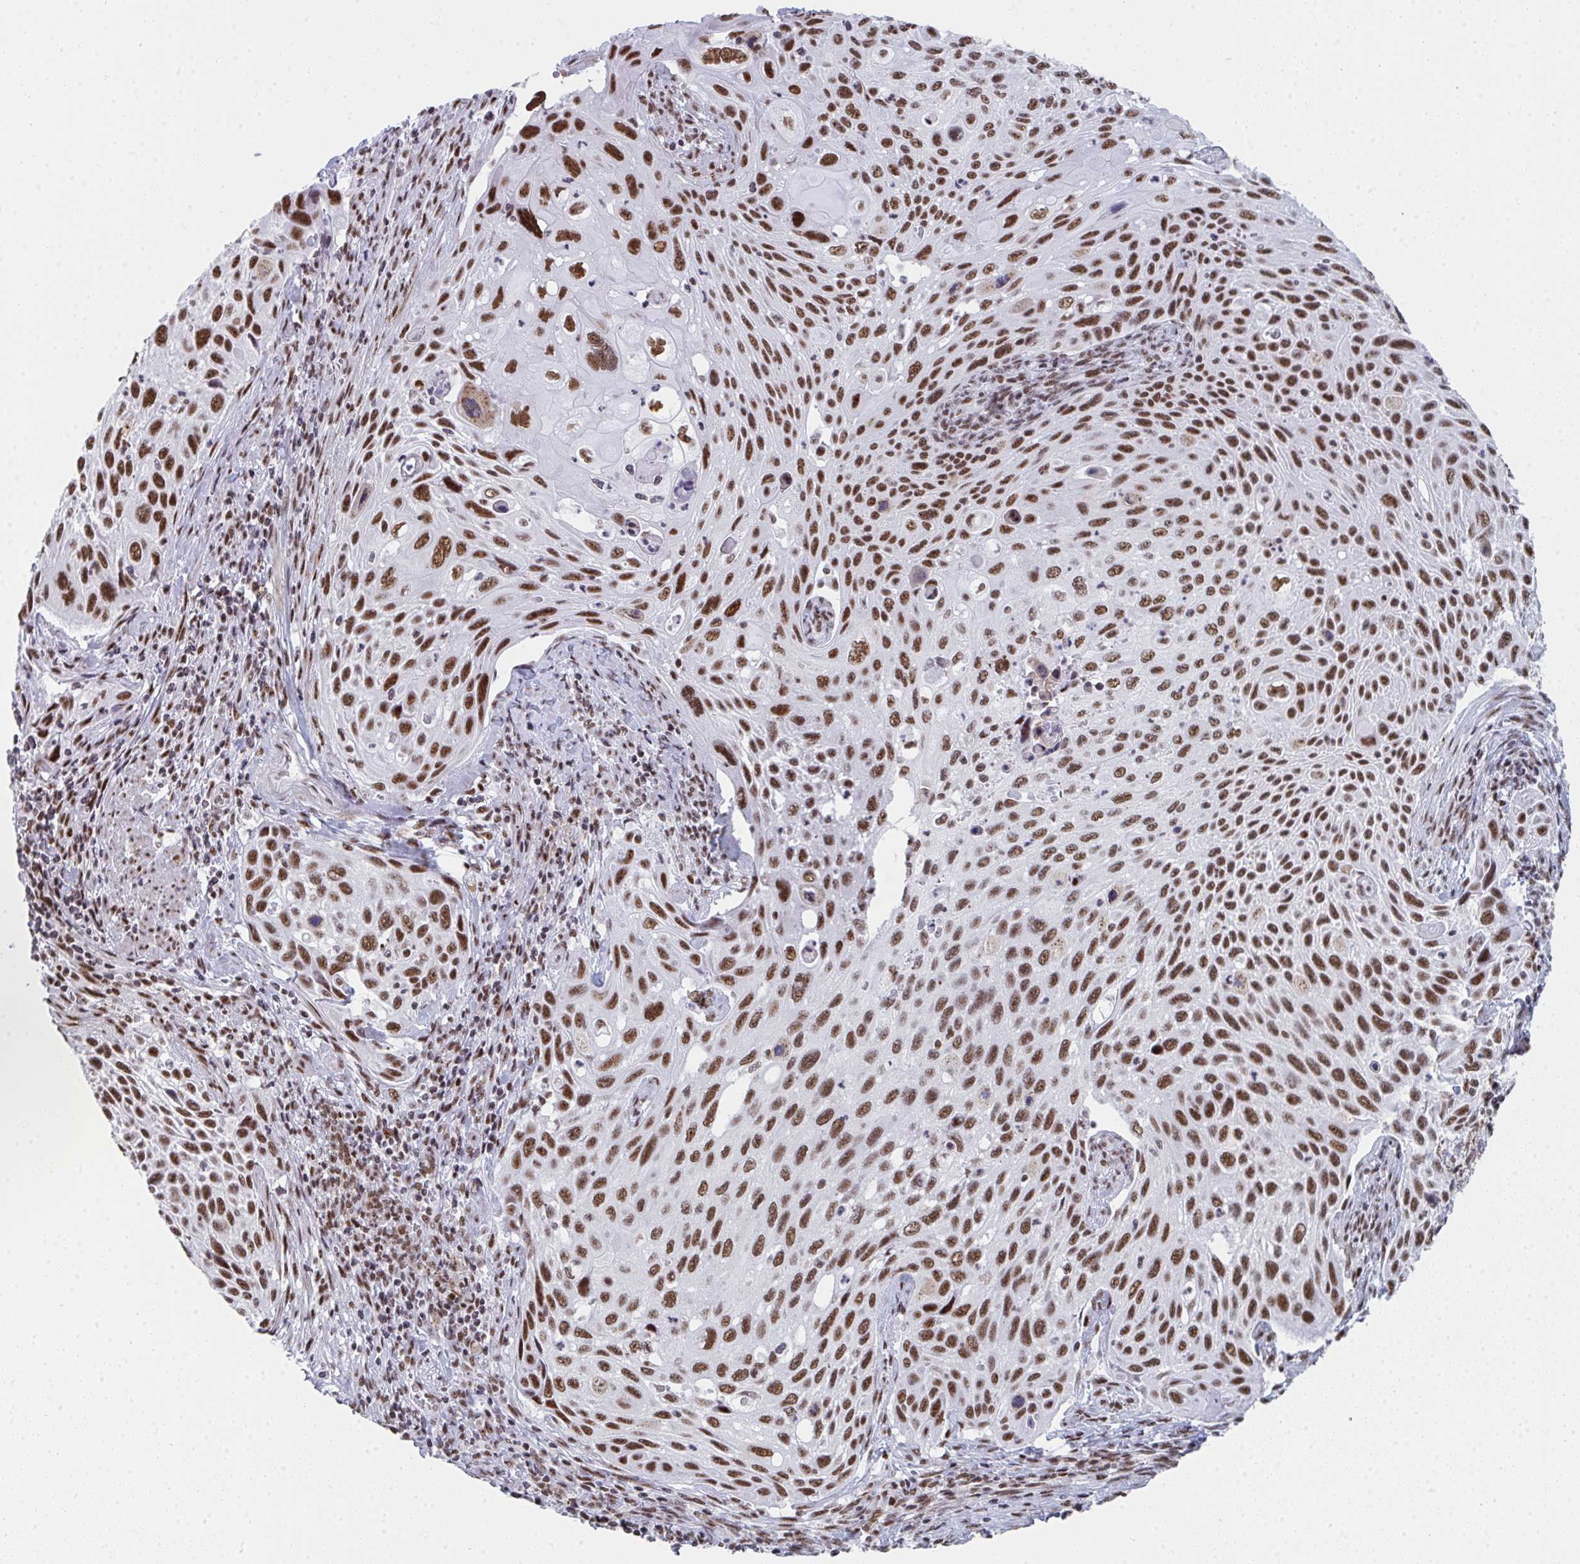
{"staining": {"intensity": "moderate", "quantity": ">75%", "location": "nuclear"}, "tissue": "cervical cancer", "cell_type": "Tumor cells", "image_type": "cancer", "snomed": [{"axis": "morphology", "description": "Squamous cell carcinoma, NOS"}, {"axis": "topography", "description": "Cervix"}], "caption": "This is a photomicrograph of IHC staining of cervical cancer, which shows moderate staining in the nuclear of tumor cells.", "gene": "SNRNP70", "patient": {"sex": "female", "age": 70}}